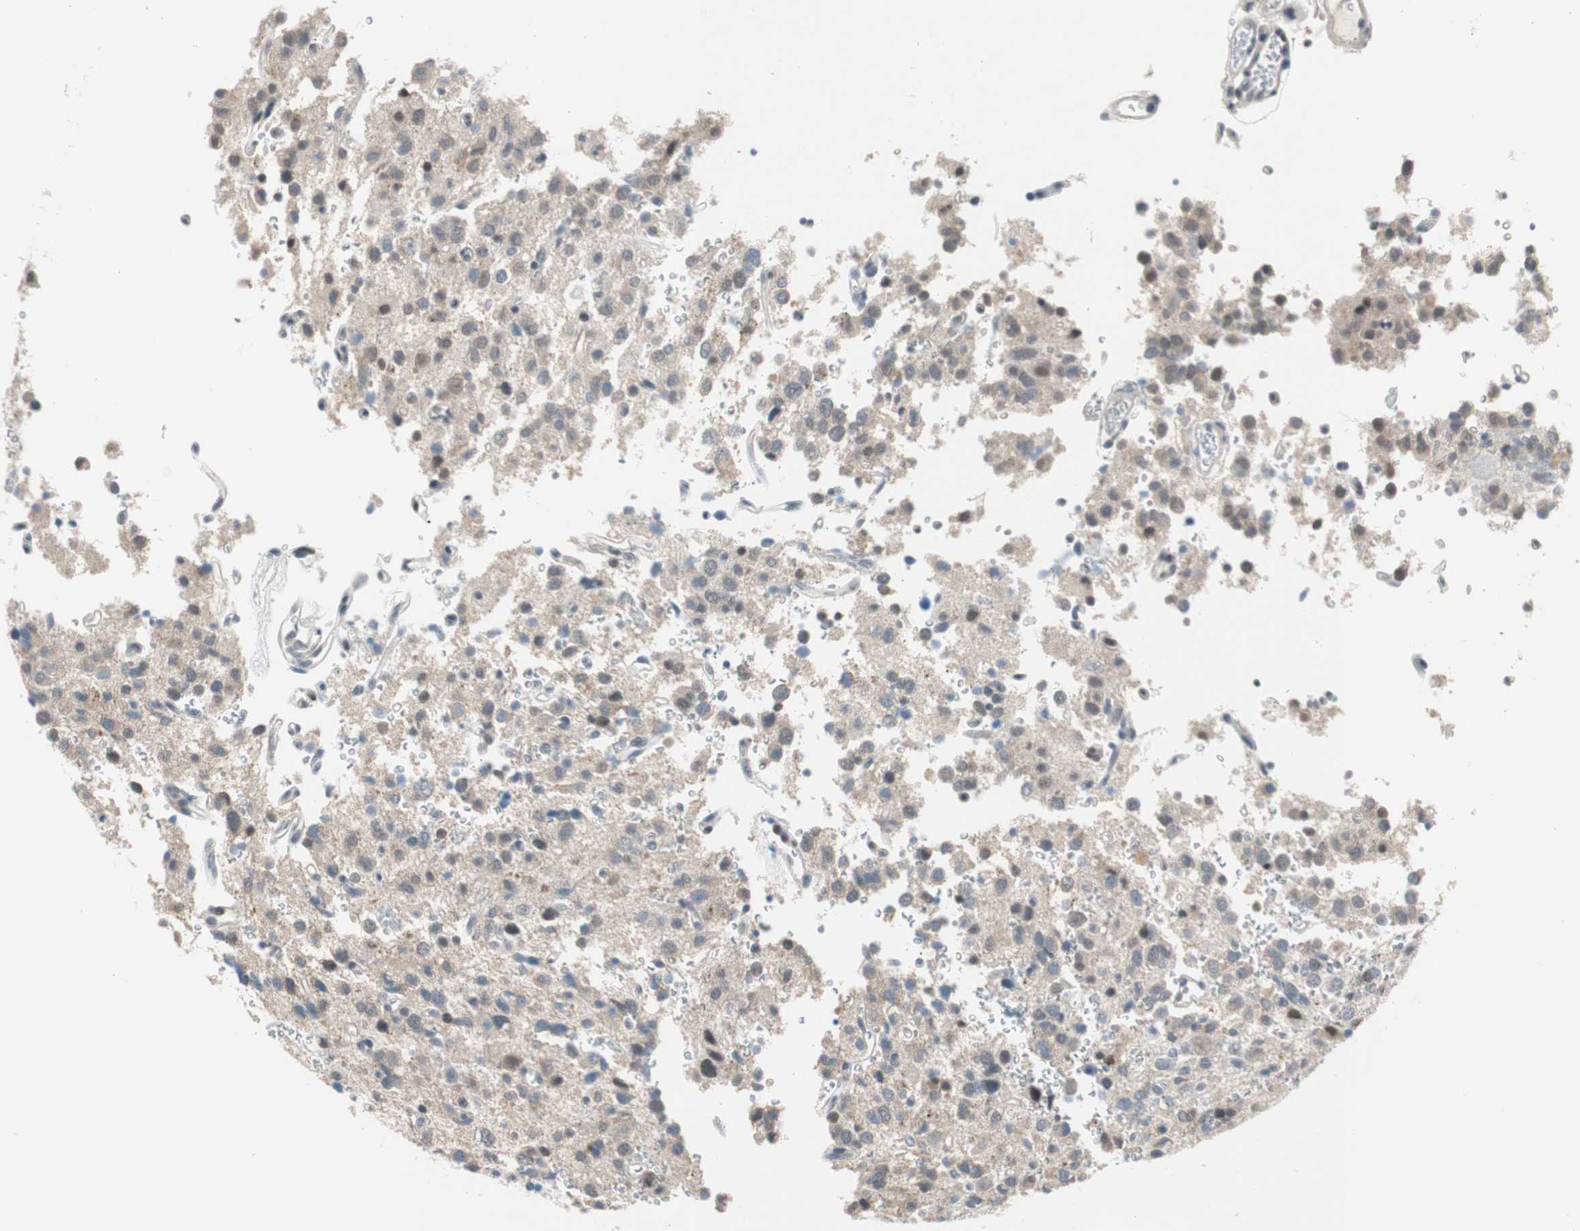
{"staining": {"intensity": "weak", "quantity": "25%-75%", "location": "cytoplasmic/membranous,nuclear"}, "tissue": "glioma", "cell_type": "Tumor cells", "image_type": "cancer", "snomed": [{"axis": "morphology", "description": "Glioma, malignant, High grade"}, {"axis": "topography", "description": "Brain"}], "caption": "Protein staining demonstrates weak cytoplasmic/membranous and nuclear staining in about 25%-75% of tumor cells in glioma. The staining was performed using DAB to visualize the protein expression in brown, while the nuclei were stained in blue with hematoxylin (Magnification: 20x).", "gene": "GRHL1", "patient": {"sex": "male", "age": 47}}